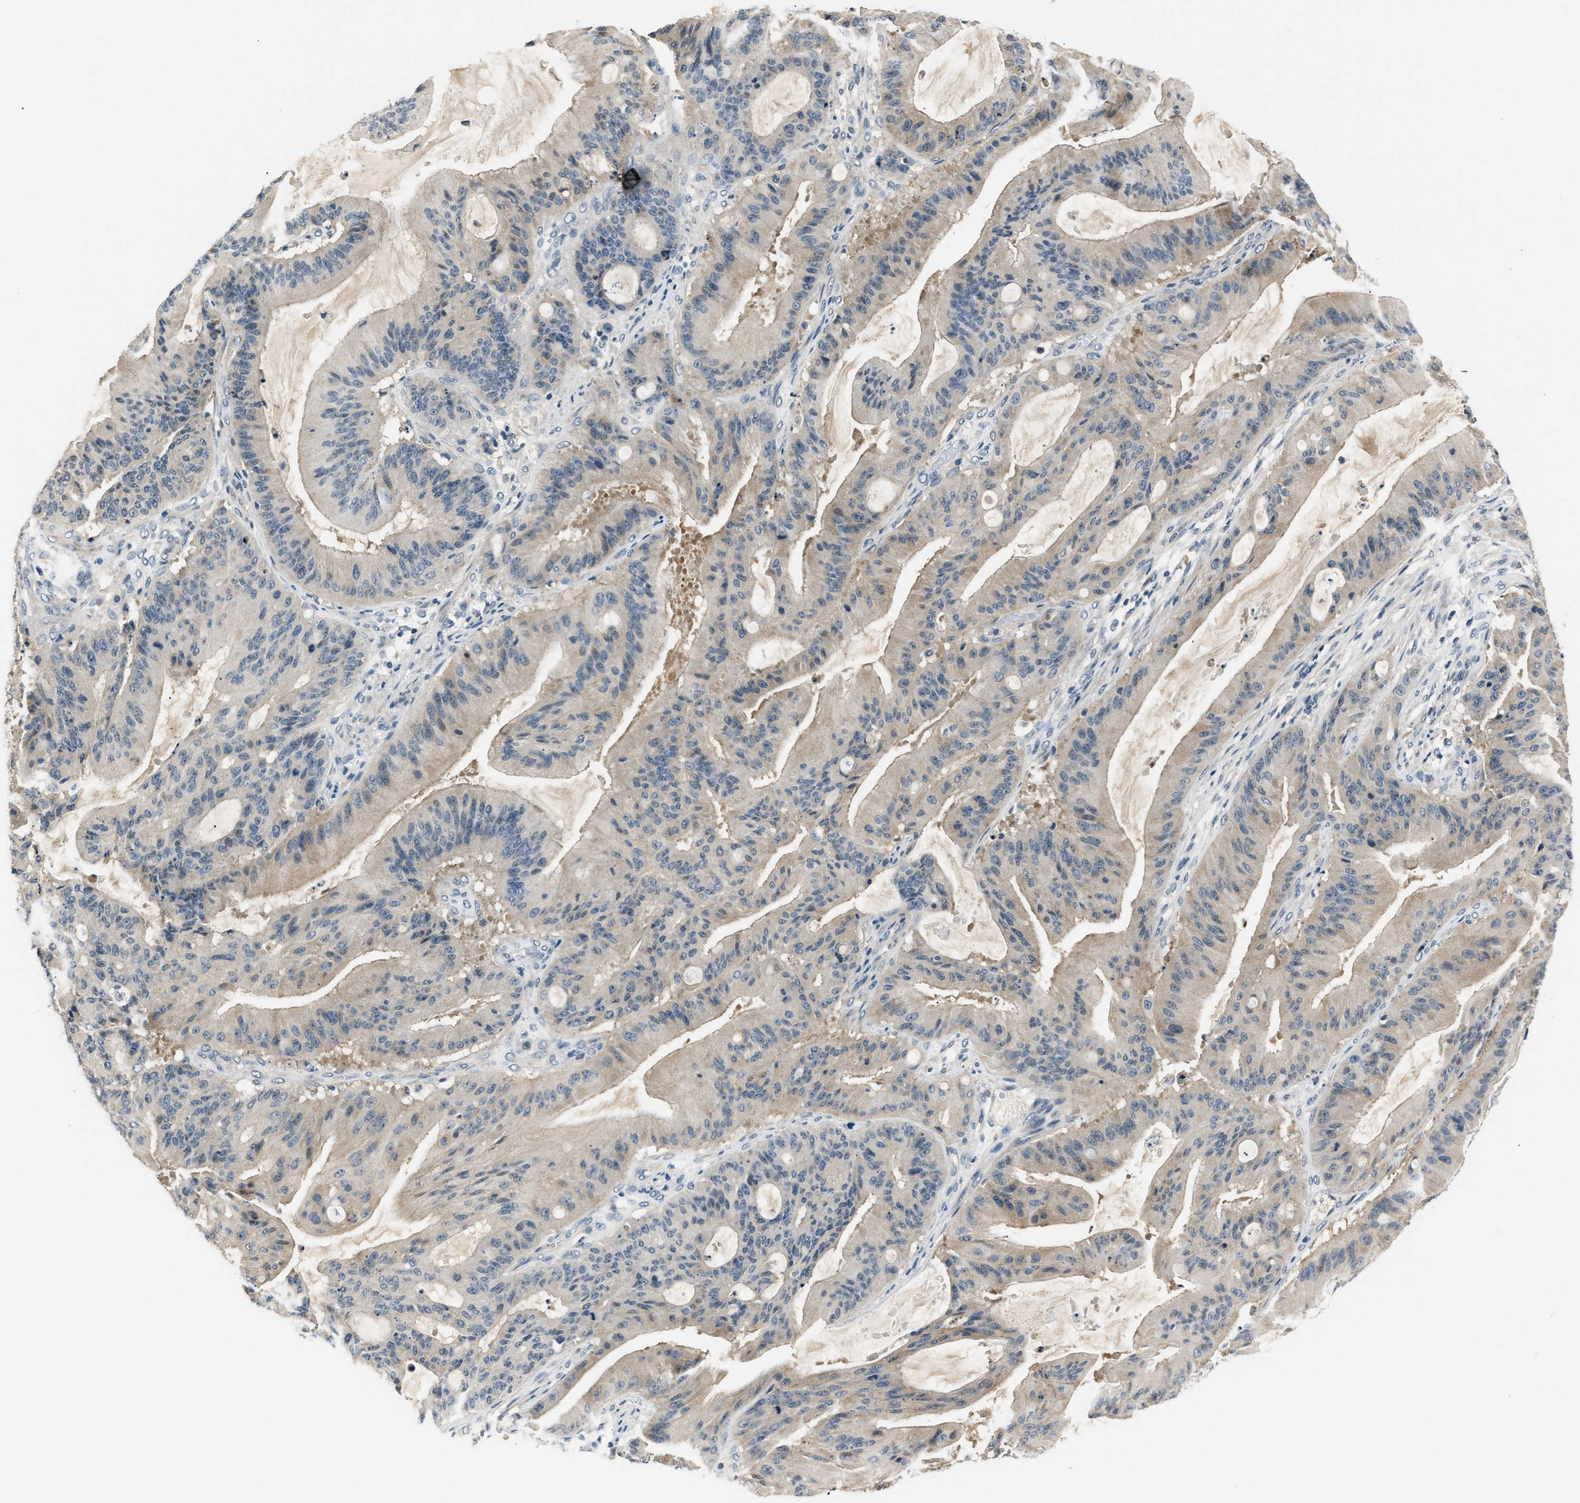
{"staining": {"intensity": "negative", "quantity": "none", "location": "none"}, "tissue": "liver cancer", "cell_type": "Tumor cells", "image_type": "cancer", "snomed": [{"axis": "morphology", "description": "Normal tissue, NOS"}, {"axis": "morphology", "description": "Cholangiocarcinoma"}, {"axis": "topography", "description": "Liver"}, {"axis": "topography", "description": "Peripheral nerve tissue"}], "caption": "IHC micrograph of liver cholangiocarcinoma stained for a protein (brown), which exhibits no staining in tumor cells. (DAB immunohistochemistry (IHC), high magnification).", "gene": "INHA", "patient": {"sex": "female", "age": 73}}